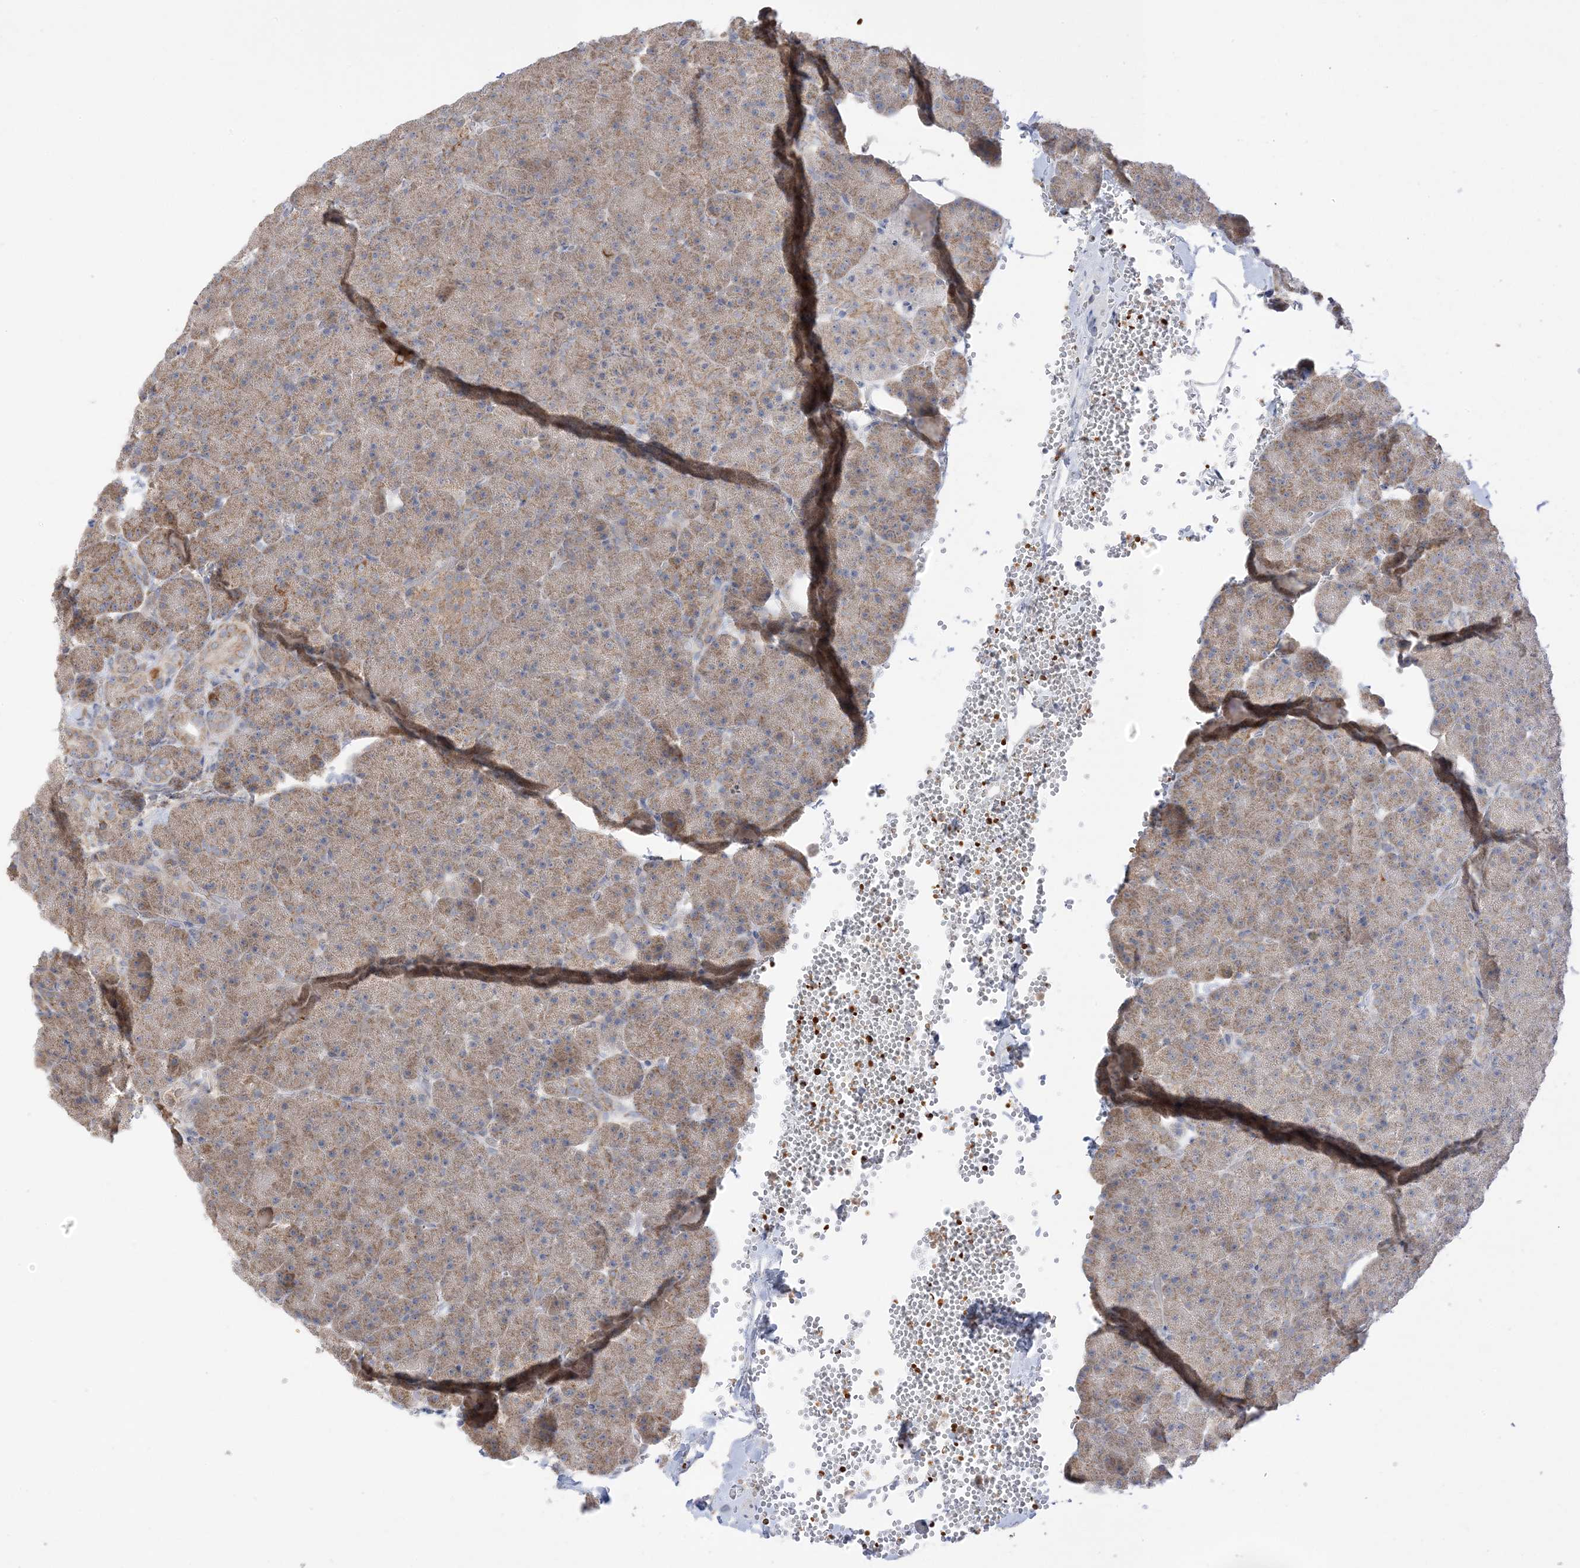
{"staining": {"intensity": "moderate", "quantity": ">75%", "location": "cytoplasmic/membranous"}, "tissue": "pancreas", "cell_type": "Exocrine glandular cells", "image_type": "normal", "snomed": [{"axis": "morphology", "description": "Normal tissue, NOS"}, {"axis": "morphology", "description": "Carcinoid, malignant, NOS"}, {"axis": "topography", "description": "Pancreas"}], "caption": "Human pancreas stained with a brown dye displays moderate cytoplasmic/membranous positive positivity in about >75% of exocrine glandular cells.", "gene": "NPPC", "patient": {"sex": "female", "age": 35}}